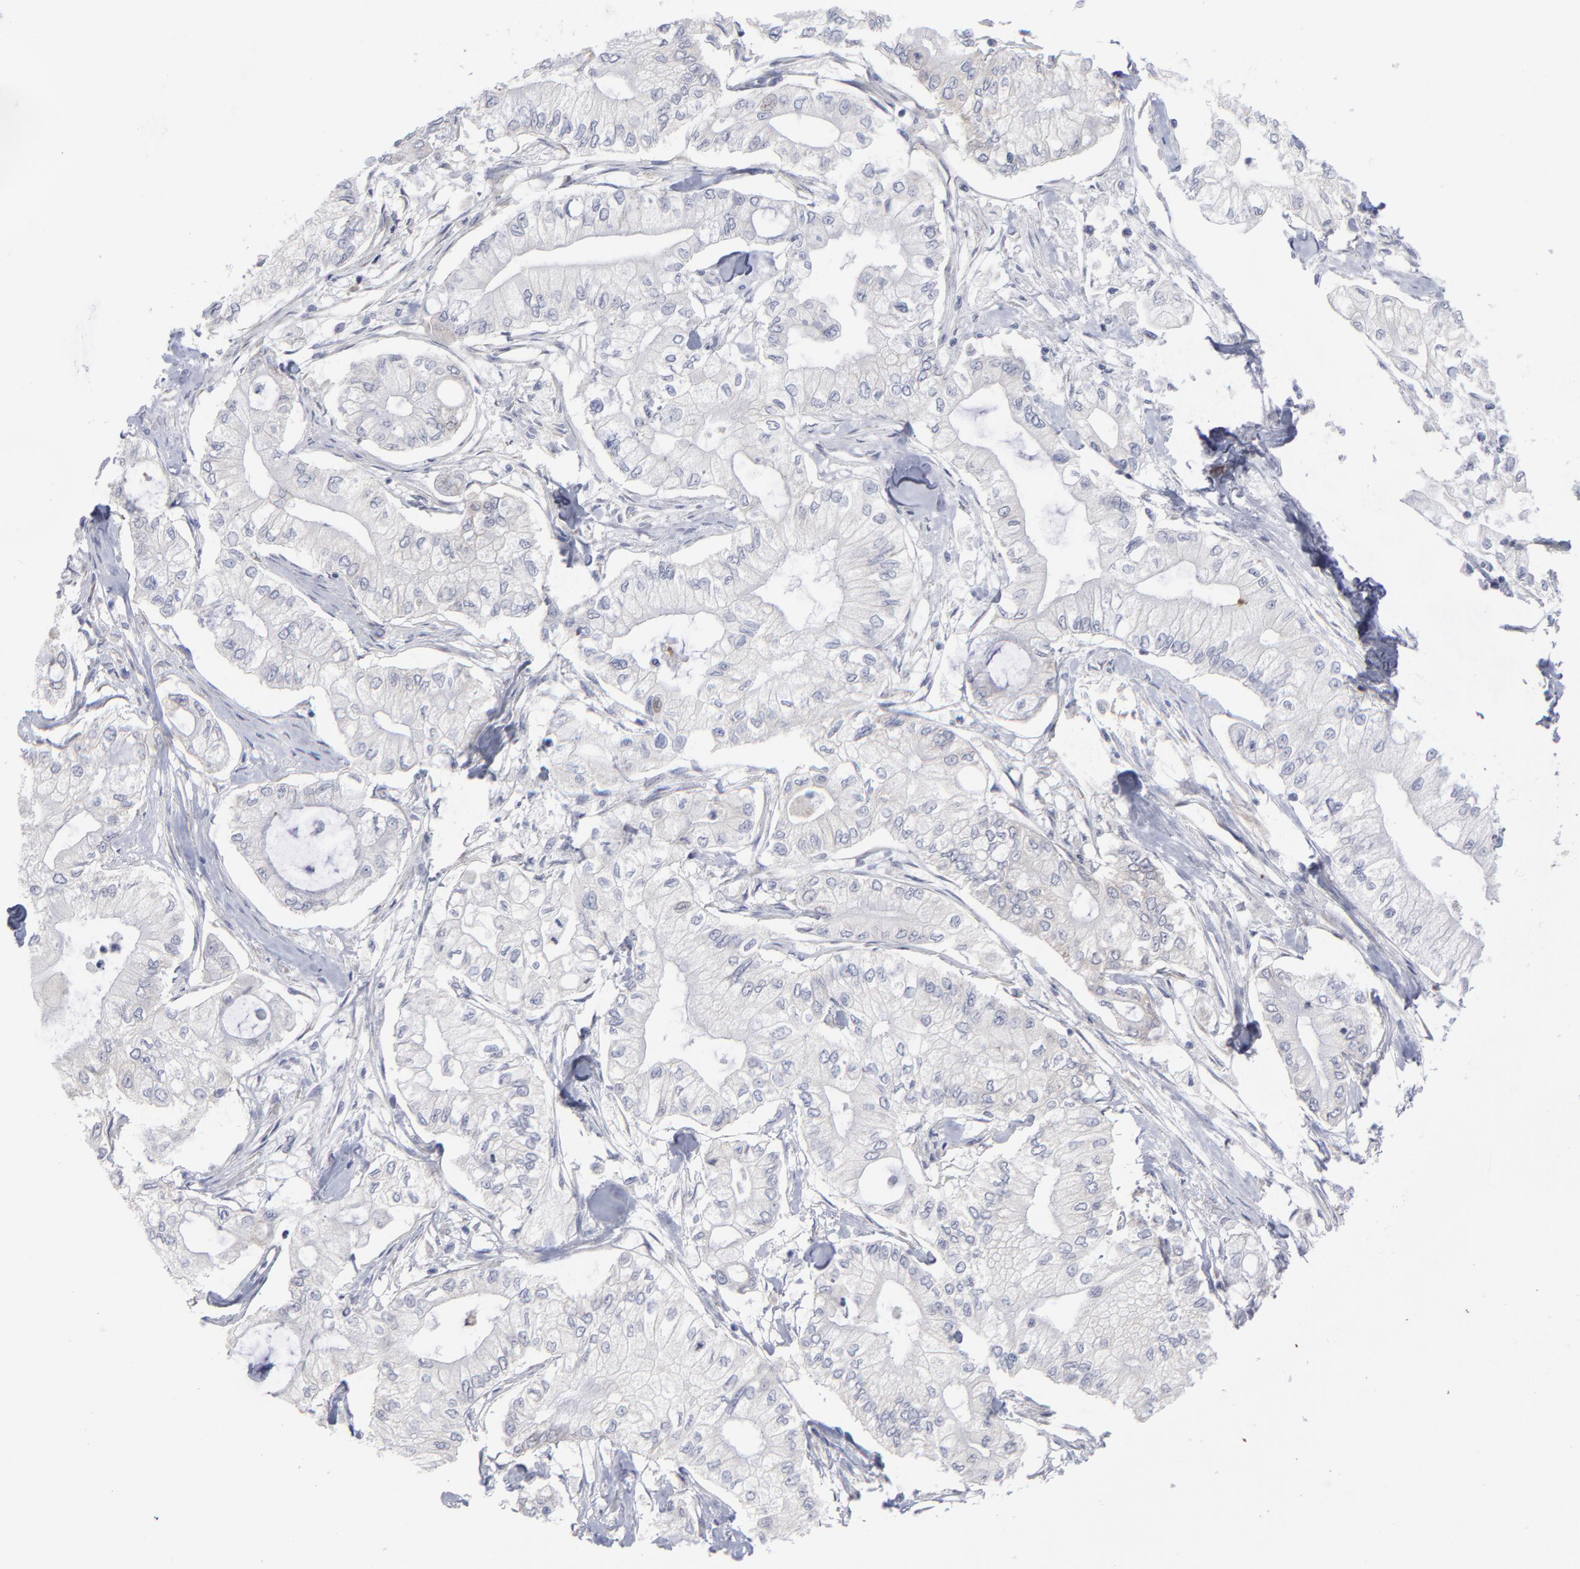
{"staining": {"intensity": "negative", "quantity": "none", "location": "none"}, "tissue": "pancreatic cancer", "cell_type": "Tumor cells", "image_type": "cancer", "snomed": [{"axis": "morphology", "description": "Adenocarcinoma, NOS"}, {"axis": "topography", "description": "Pancreas"}], "caption": "Immunohistochemistry (IHC) photomicrograph of neoplastic tissue: human pancreatic adenocarcinoma stained with DAB reveals no significant protein expression in tumor cells.", "gene": "RPS24", "patient": {"sex": "male", "age": 79}}